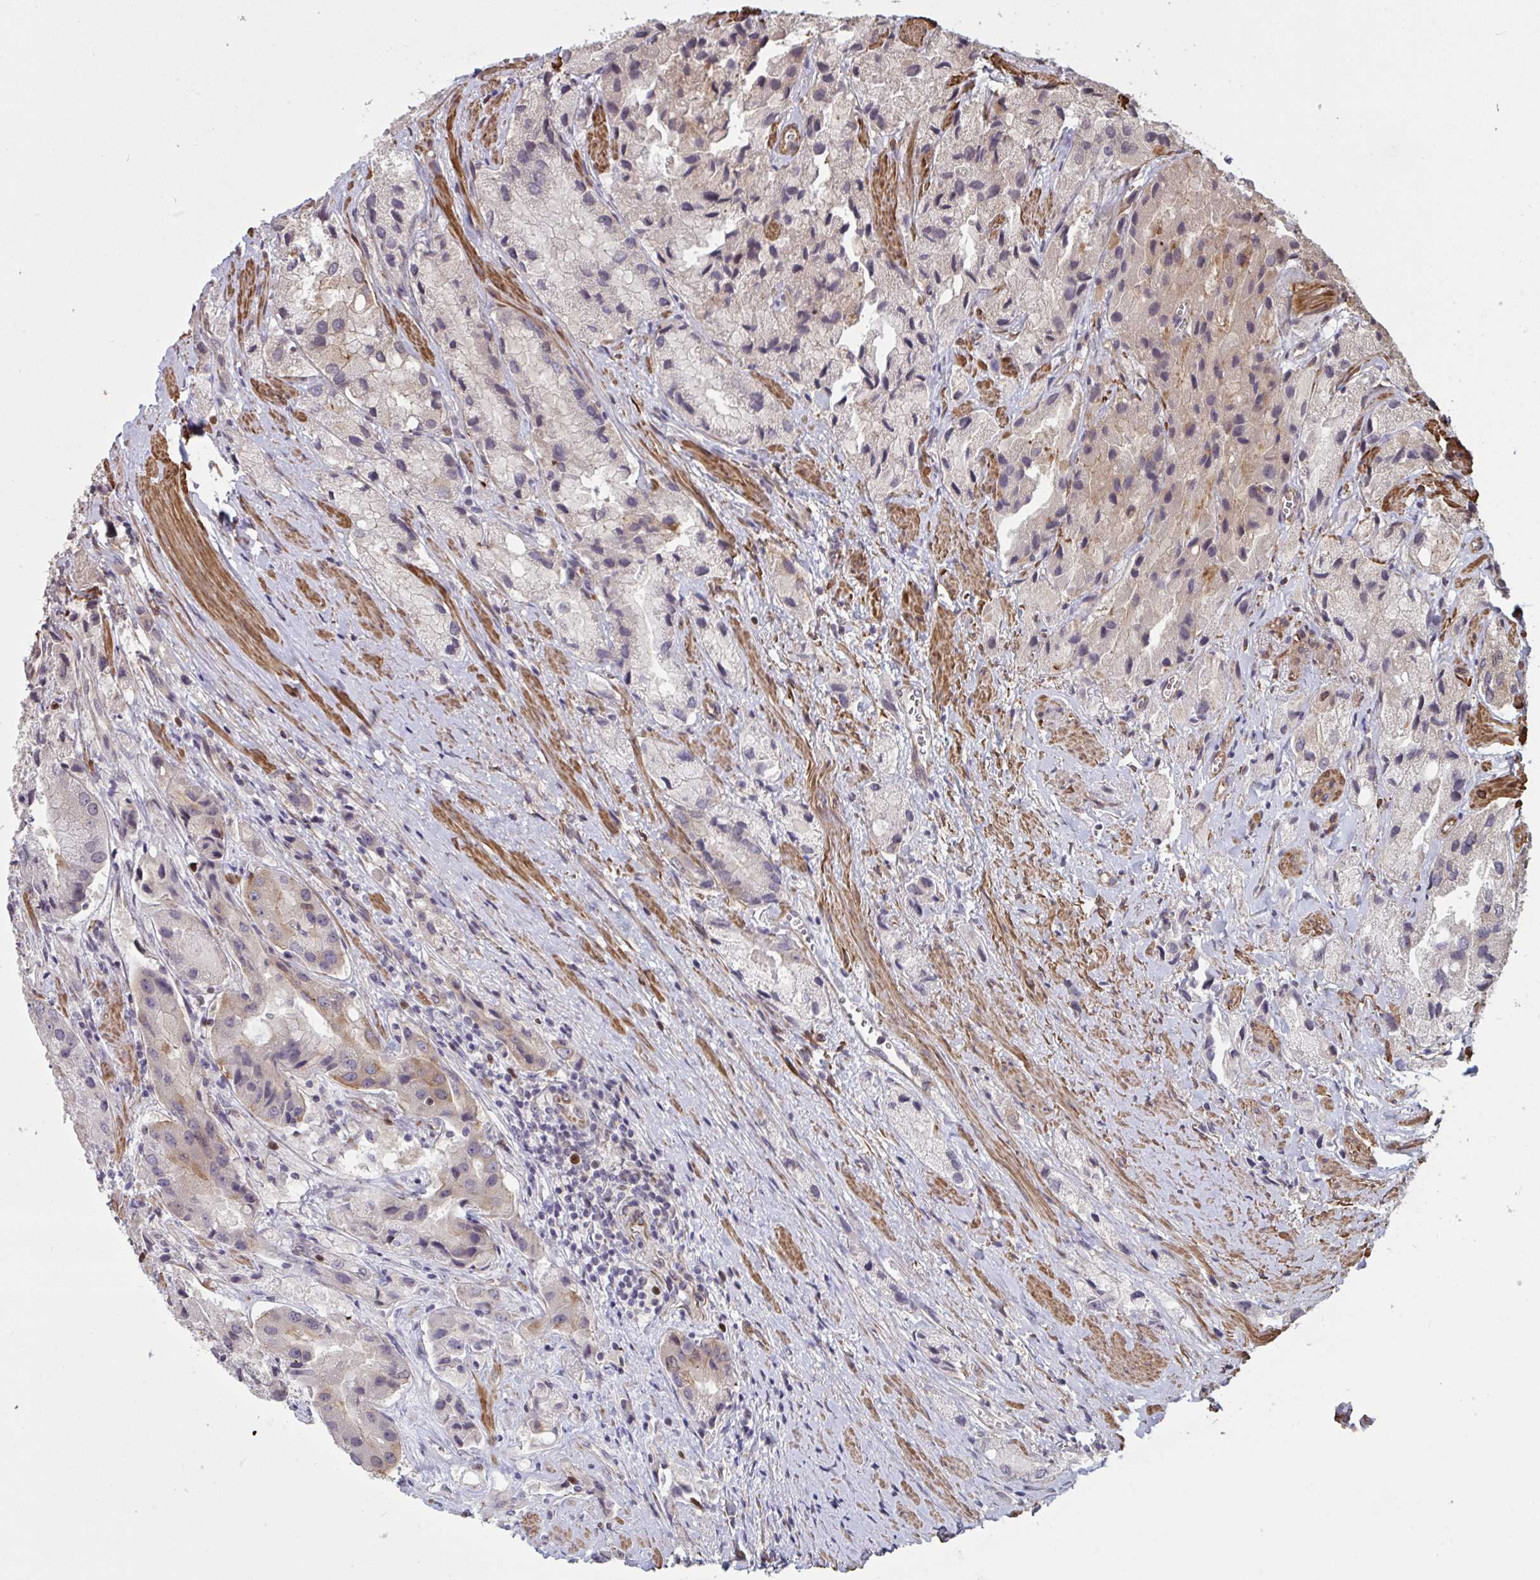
{"staining": {"intensity": "negative", "quantity": "none", "location": "none"}, "tissue": "prostate cancer", "cell_type": "Tumor cells", "image_type": "cancer", "snomed": [{"axis": "morphology", "description": "Adenocarcinoma, Low grade"}, {"axis": "topography", "description": "Prostate"}], "caption": "There is no significant expression in tumor cells of prostate cancer (low-grade adenocarcinoma).", "gene": "IPO5", "patient": {"sex": "male", "age": 69}}